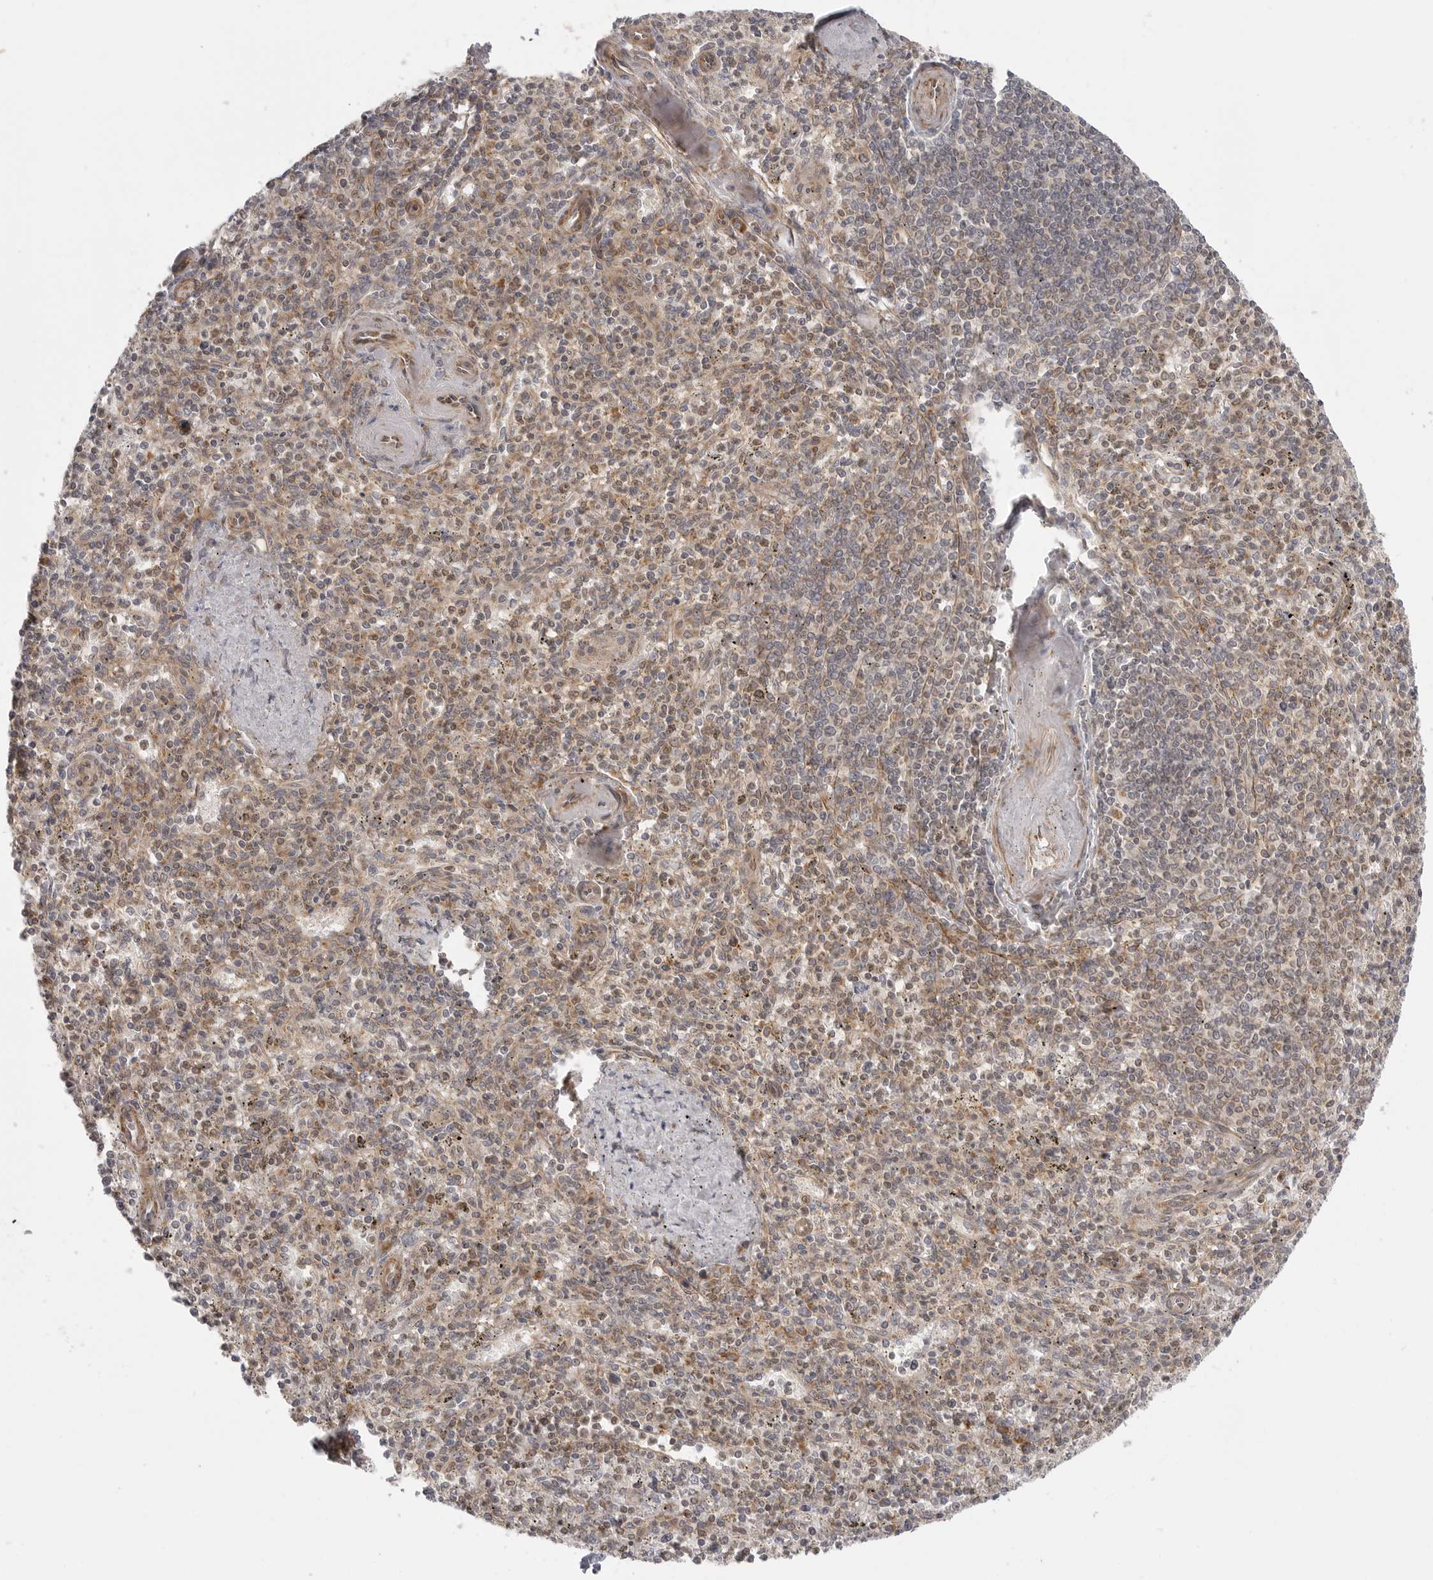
{"staining": {"intensity": "weak", "quantity": "25%-75%", "location": "cytoplasmic/membranous,nuclear"}, "tissue": "spleen", "cell_type": "Cells in red pulp", "image_type": "normal", "snomed": [{"axis": "morphology", "description": "Normal tissue, NOS"}, {"axis": "topography", "description": "Spleen"}], "caption": "The image shows staining of unremarkable spleen, revealing weak cytoplasmic/membranous,nuclear protein staining (brown color) within cells in red pulp.", "gene": "CERS2", "patient": {"sex": "male", "age": 72}}